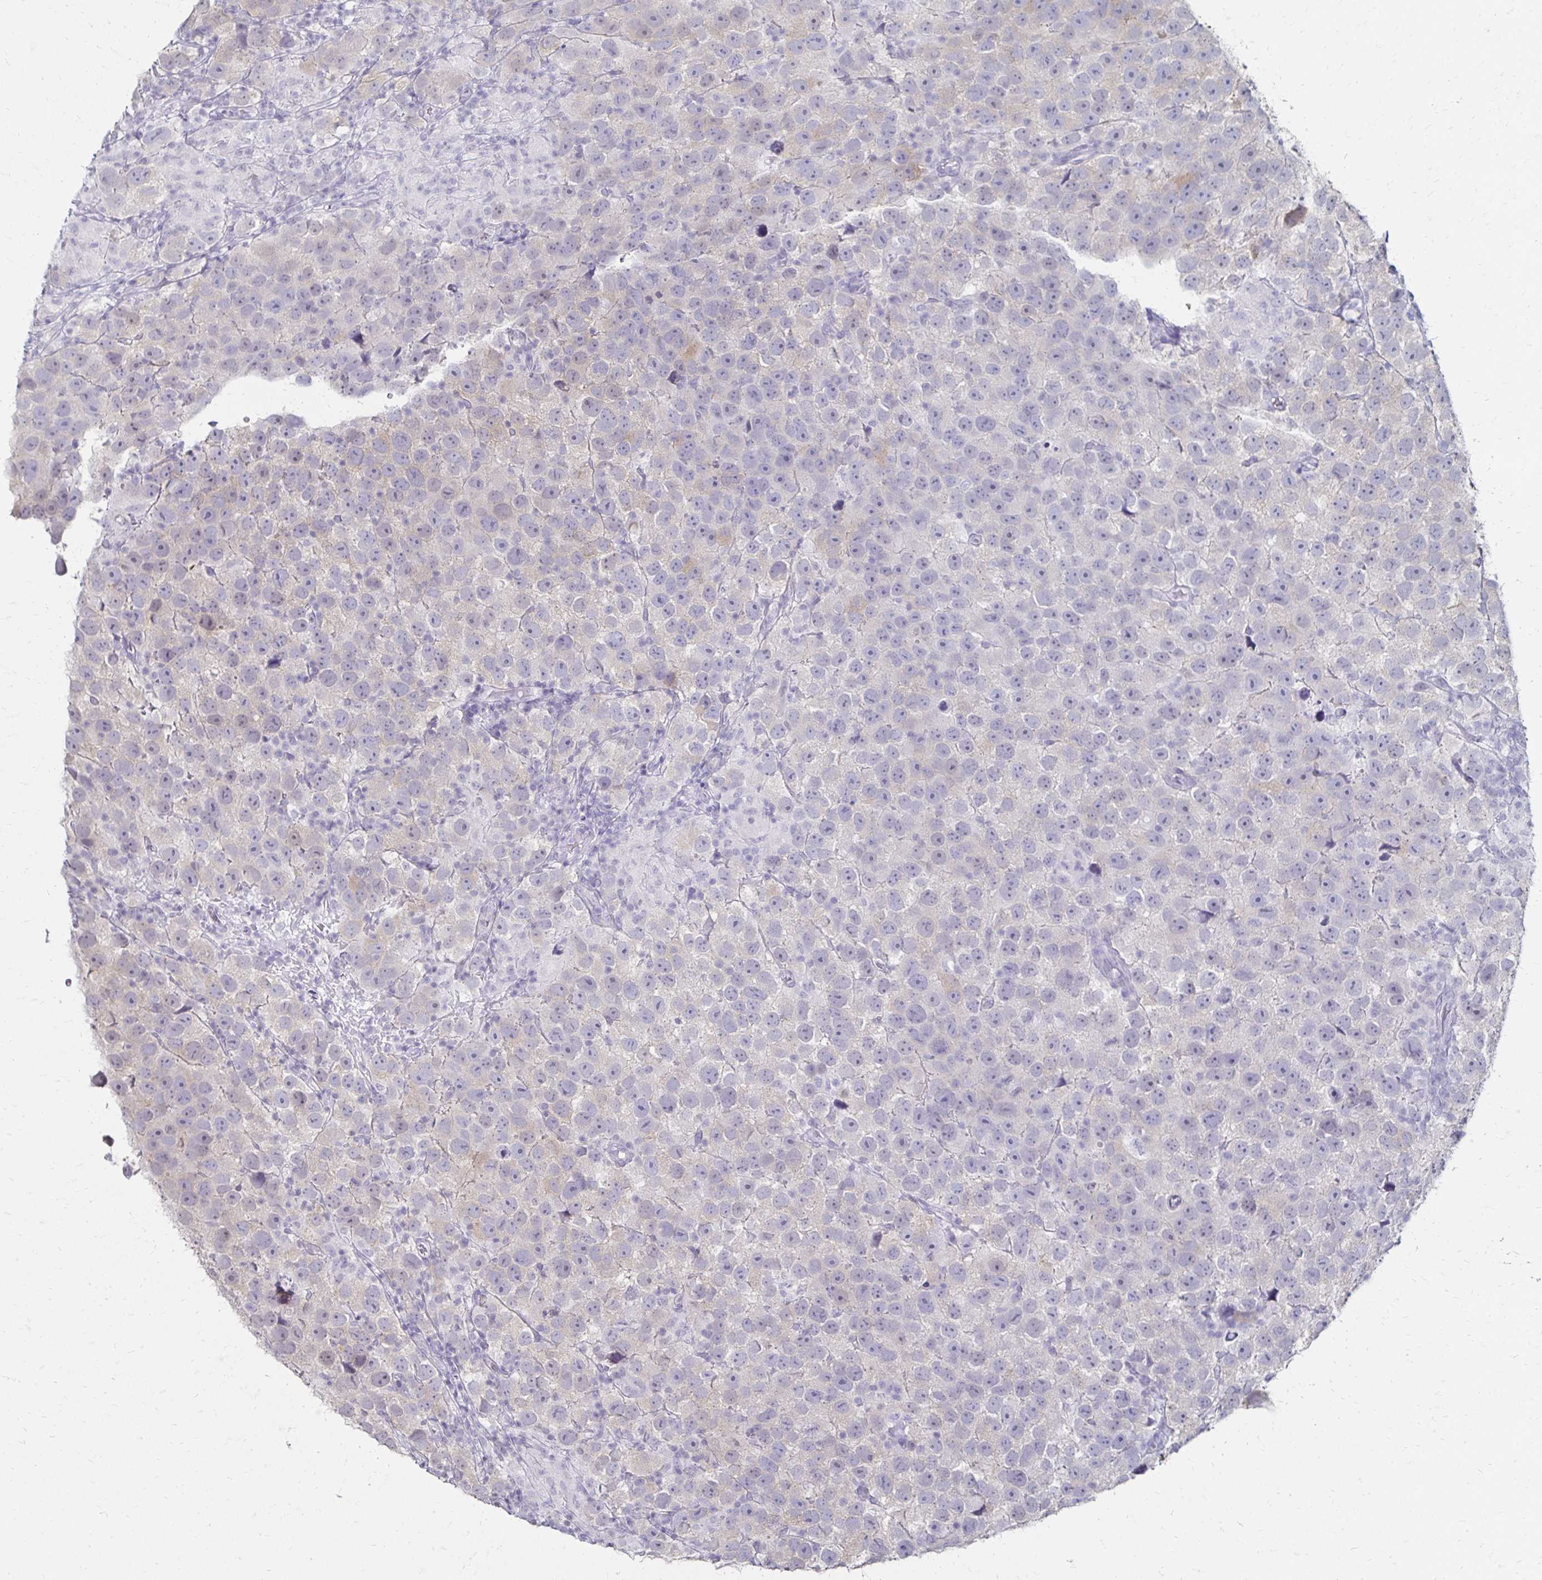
{"staining": {"intensity": "weak", "quantity": "<25%", "location": "cytoplasmic/membranous"}, "tissue": "testis cancer", "cell_type": "Tumor cells", "image_type": "cancer", "snomed": [{"axis": "morphology", "description": "Seminoma, NOS"}, {"axis": "topography", "description": "Testis"}], "caption": "Seminoma (testis) was stained to show a protein in brown. There is no significant expression in tumor cells. (DAB (3,3'-diaminobenzidine) immunohistochemistry with hematoxylin counter stain).", "gene": "TOMM34", "patient": {"sex": "male", "age": 26}}